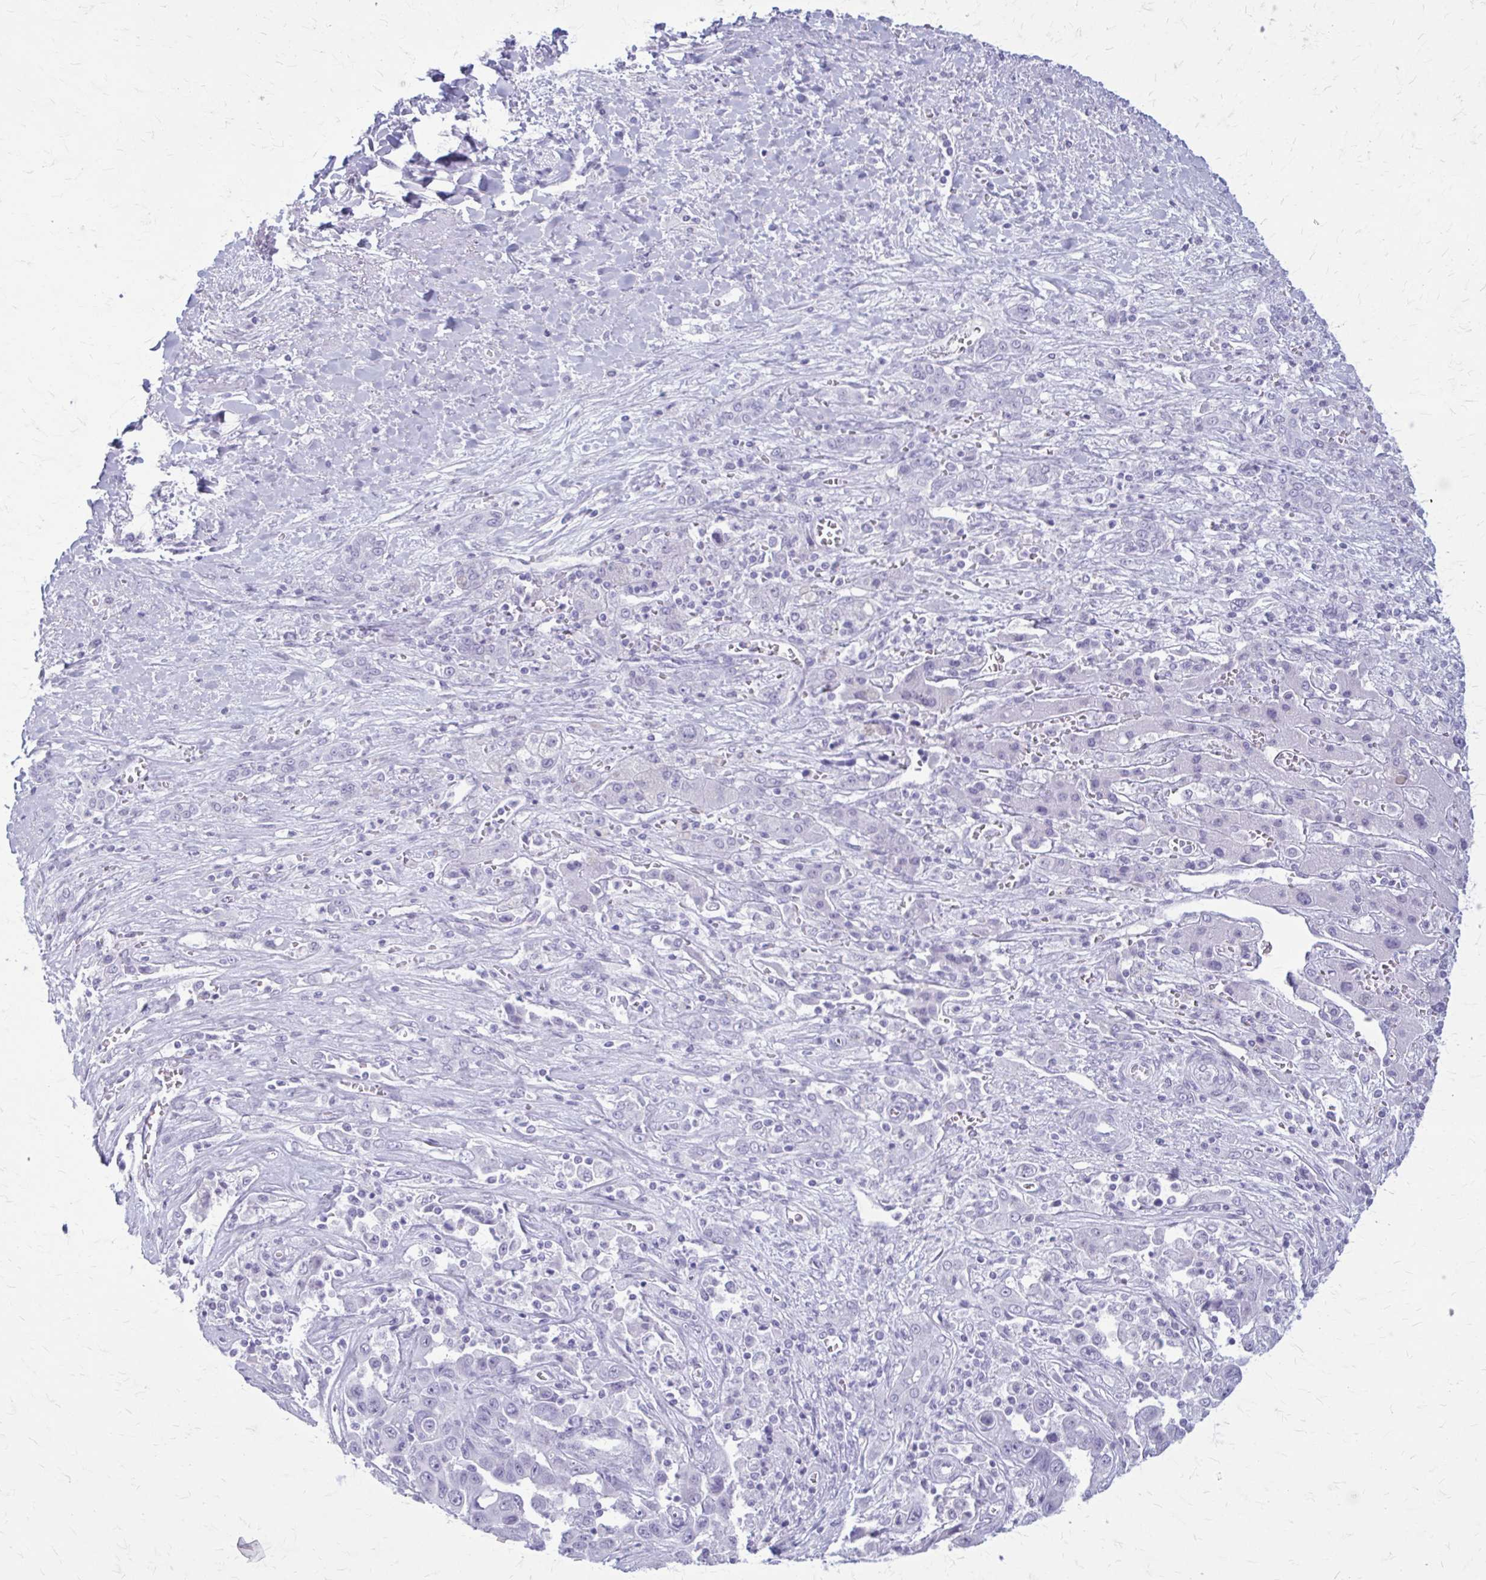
{"staining": {"intensity": "negative", "quantity": "none", "location": "none"}, "tissue": "liver cancer", "cell_type": "Tumor cells", "image_type": "cancer", "snomed": [{"axis": "morphology", "description": "Cholangiocarcinoma"}, {"axis": "topography", "description": "Liver"}], "caption": "This photomicrograph is of liver cholangiocarcinoma stained with IHC to label a protein in brown with the nuclei are counter-stained blue. There is no staining in tumor cells. Brightfield microscopy of IHC stained with DAB (3,3'-diaminobenzidine) (brown) and hematoxylin (blue), captured at high magnification.", "gene": "KRT5", "patient": {"sex": "female", "age": 52}}